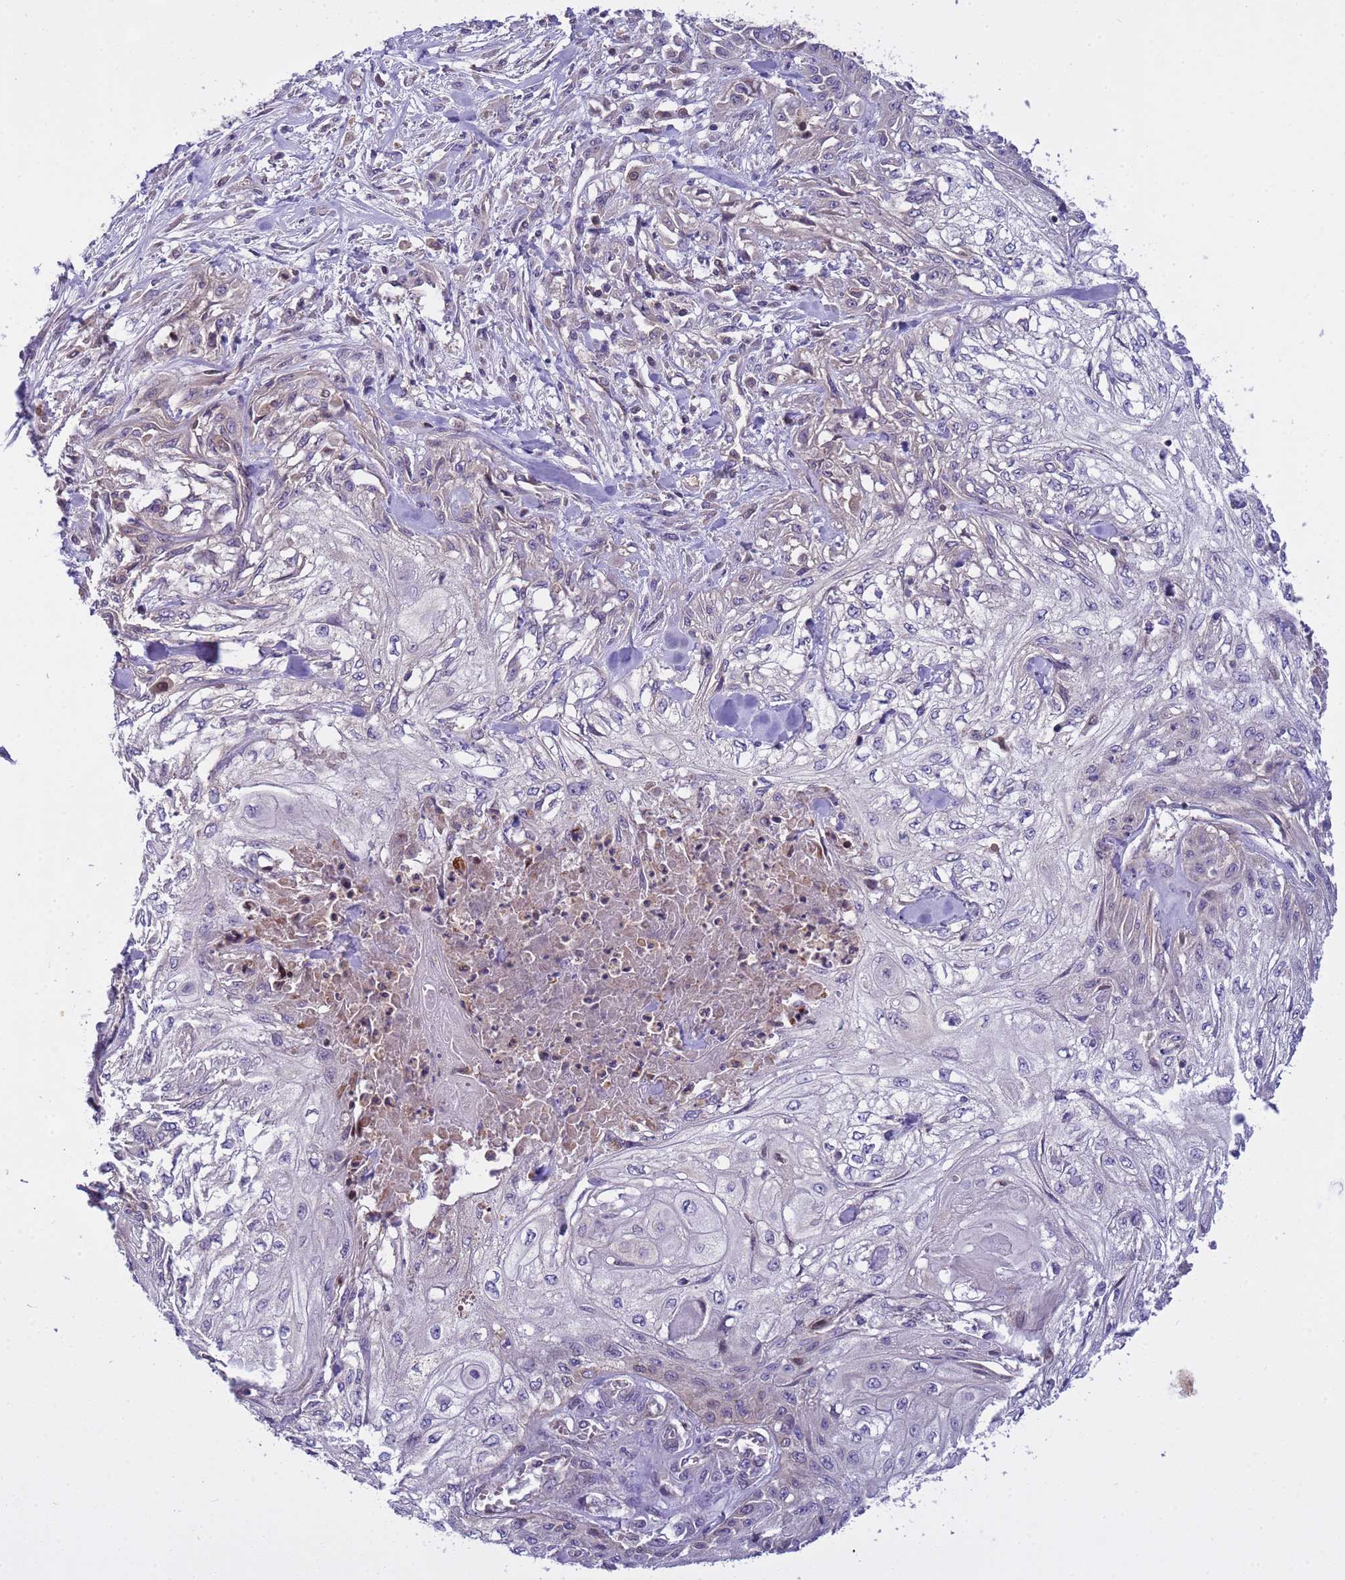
{"staining": {"intensity": "weak", "quantity": "<25%", "location": "cytoplasmic/membranous"}, "tissue": "skin cancer", "cell_type": "Tumor cells", "image_type": "cancer", "snomed": [{"axis": "morphology", "description": "Squamous cell carcinoma, NOS"}, {"axis": "morphology", "description": "Squamous cell carcinoma, metastatic, NOS"}, {"axis": "topography", "description": "Skin"}, {"axis": "topography", "description": "Lymph node"}], "caption": "IHC of skin cancer shows no positivity in tumor cells.", "gene": "PLCXD3", "patient": {"sex": "male", "age": 75}}